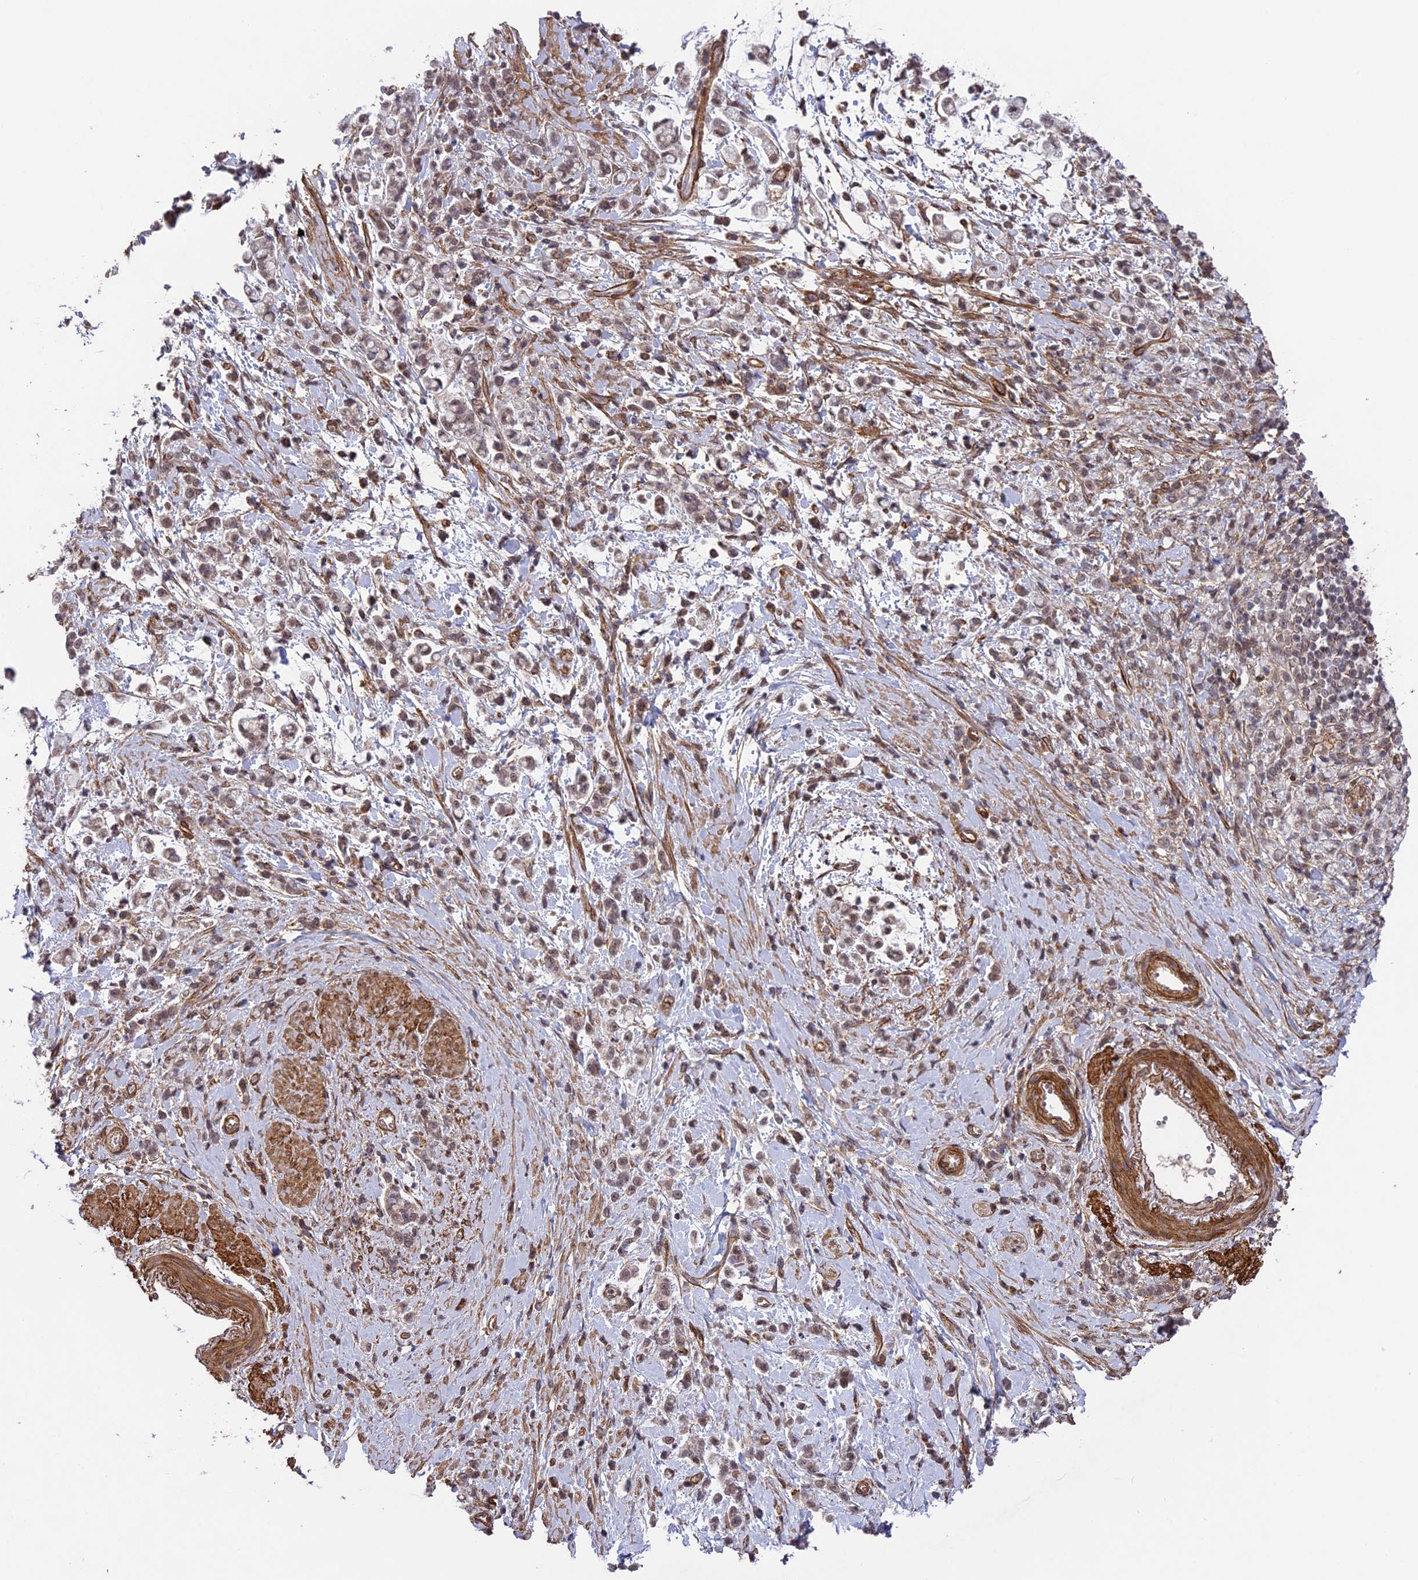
{"staining": {"intensity": "weak", "quantity": "25%-75%", "location": "cytoplasmic/membranous,nuclear"}, "tissue": "stomach cancer", "cell_type": "Tumor cells", "image_type": "cancer", "snomed": [{"axis": "morphology", "description": "Adenocarcinoma, NOS"}, {"axis": "topography", "description": "Stomach"}], "caption": "Stomach cancer (adenocarcinoma) stained with a brown dye displays weak cytoplasmic/membranous and nuclear positive positivity in about 25%-75% of tumor cells.", "gene": "TNS1", "patient": {"sex": "female", "age": 60}}